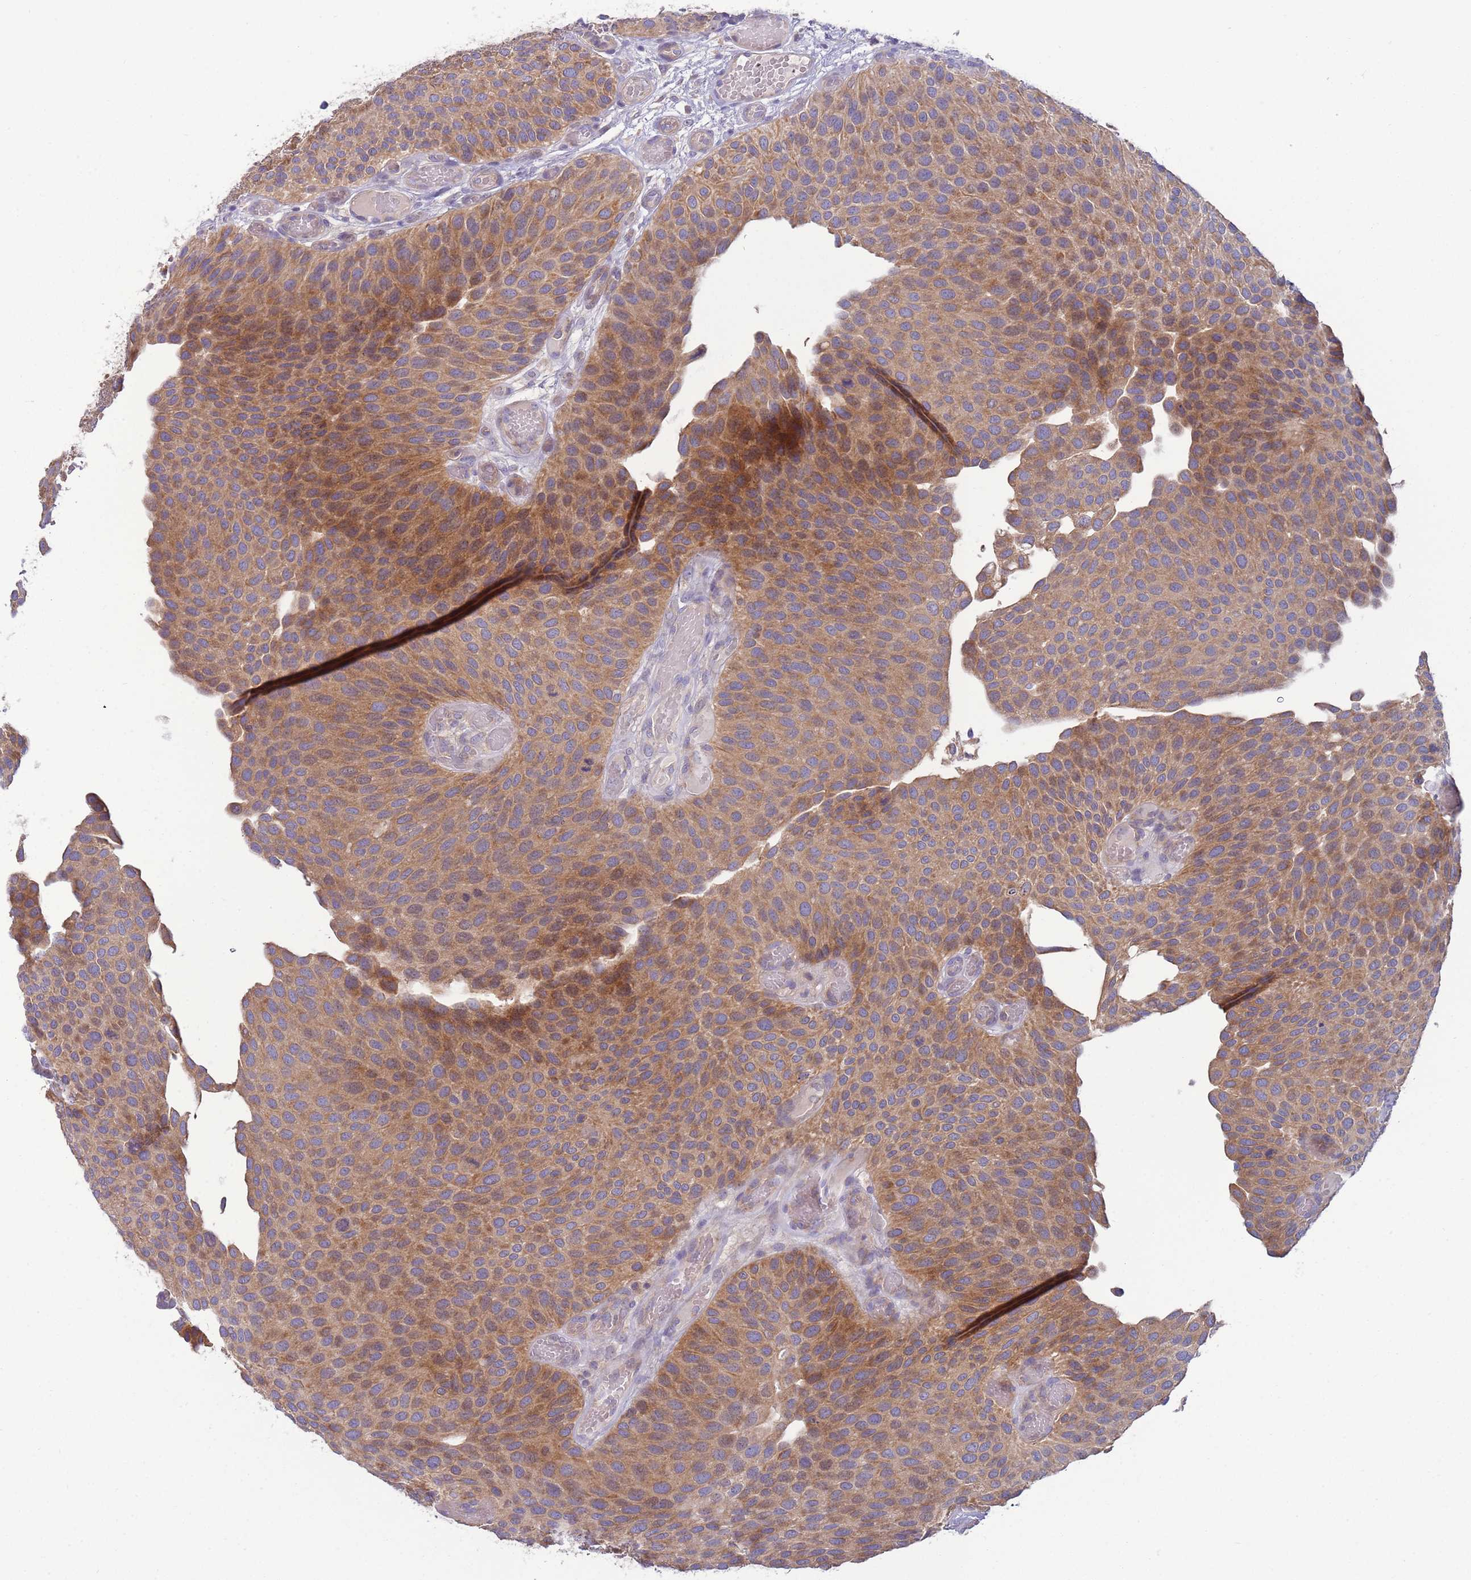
{"staining": {"intensity": "moderate", "quantity": ">75%", "location": "cytoplasmic/membranous"}, "tissue": "urothelial cancer", "cell_type": "Tumor cells", "image_type": "cancer", "snomed": [{"axis": "morphology", "description": "Urothelial carcinoma, Low grade"}, {"axis": "topography", "description": "Urinary bladder"}], "caption": "IHC (DAB) staining of human urothelial cancer demonstrates moderate cytoplasmic/membranous protein expression in approximately >75% of tumor cells.", "gene": "UQCRQ", "patient": {"sex": "male", "age": 89}}